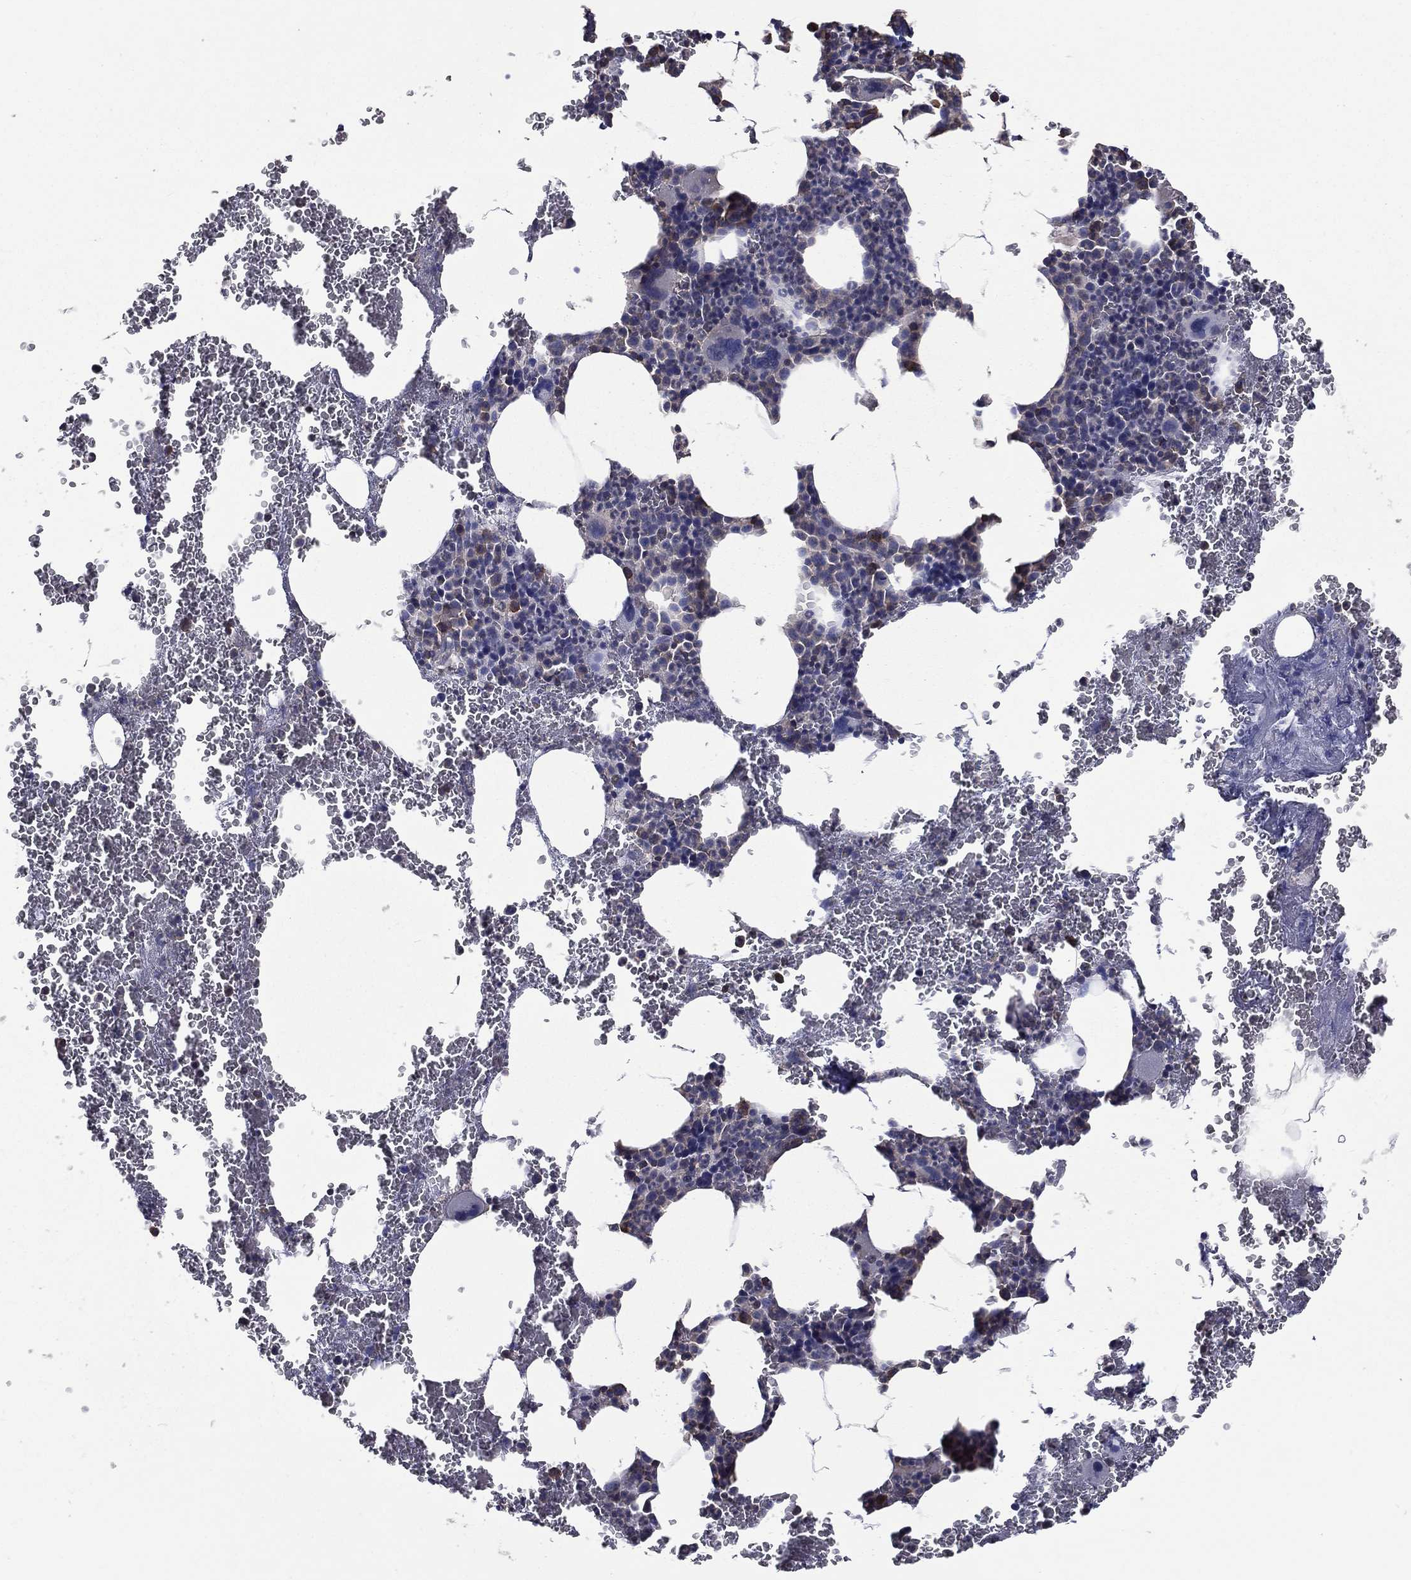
{"staining": {"intensity": "weak", "quantity": "<25%", "location": "cytoplasmic/membranous"}, "tissue": "bone marrow", "cell_type": "Hematopoietic cells", "image_type": "normal", "snomed": [{"axis": "morphology", "description": "Normal tissue, NOS"}, {"axis": "topography", "description": "Bone marrow"}], "caption": "Hematopoietic cells show no significant protein expression in unremarkable bone marrow.", "gene": "SARS1", "patient": {"sex": "male", "age": 91}}